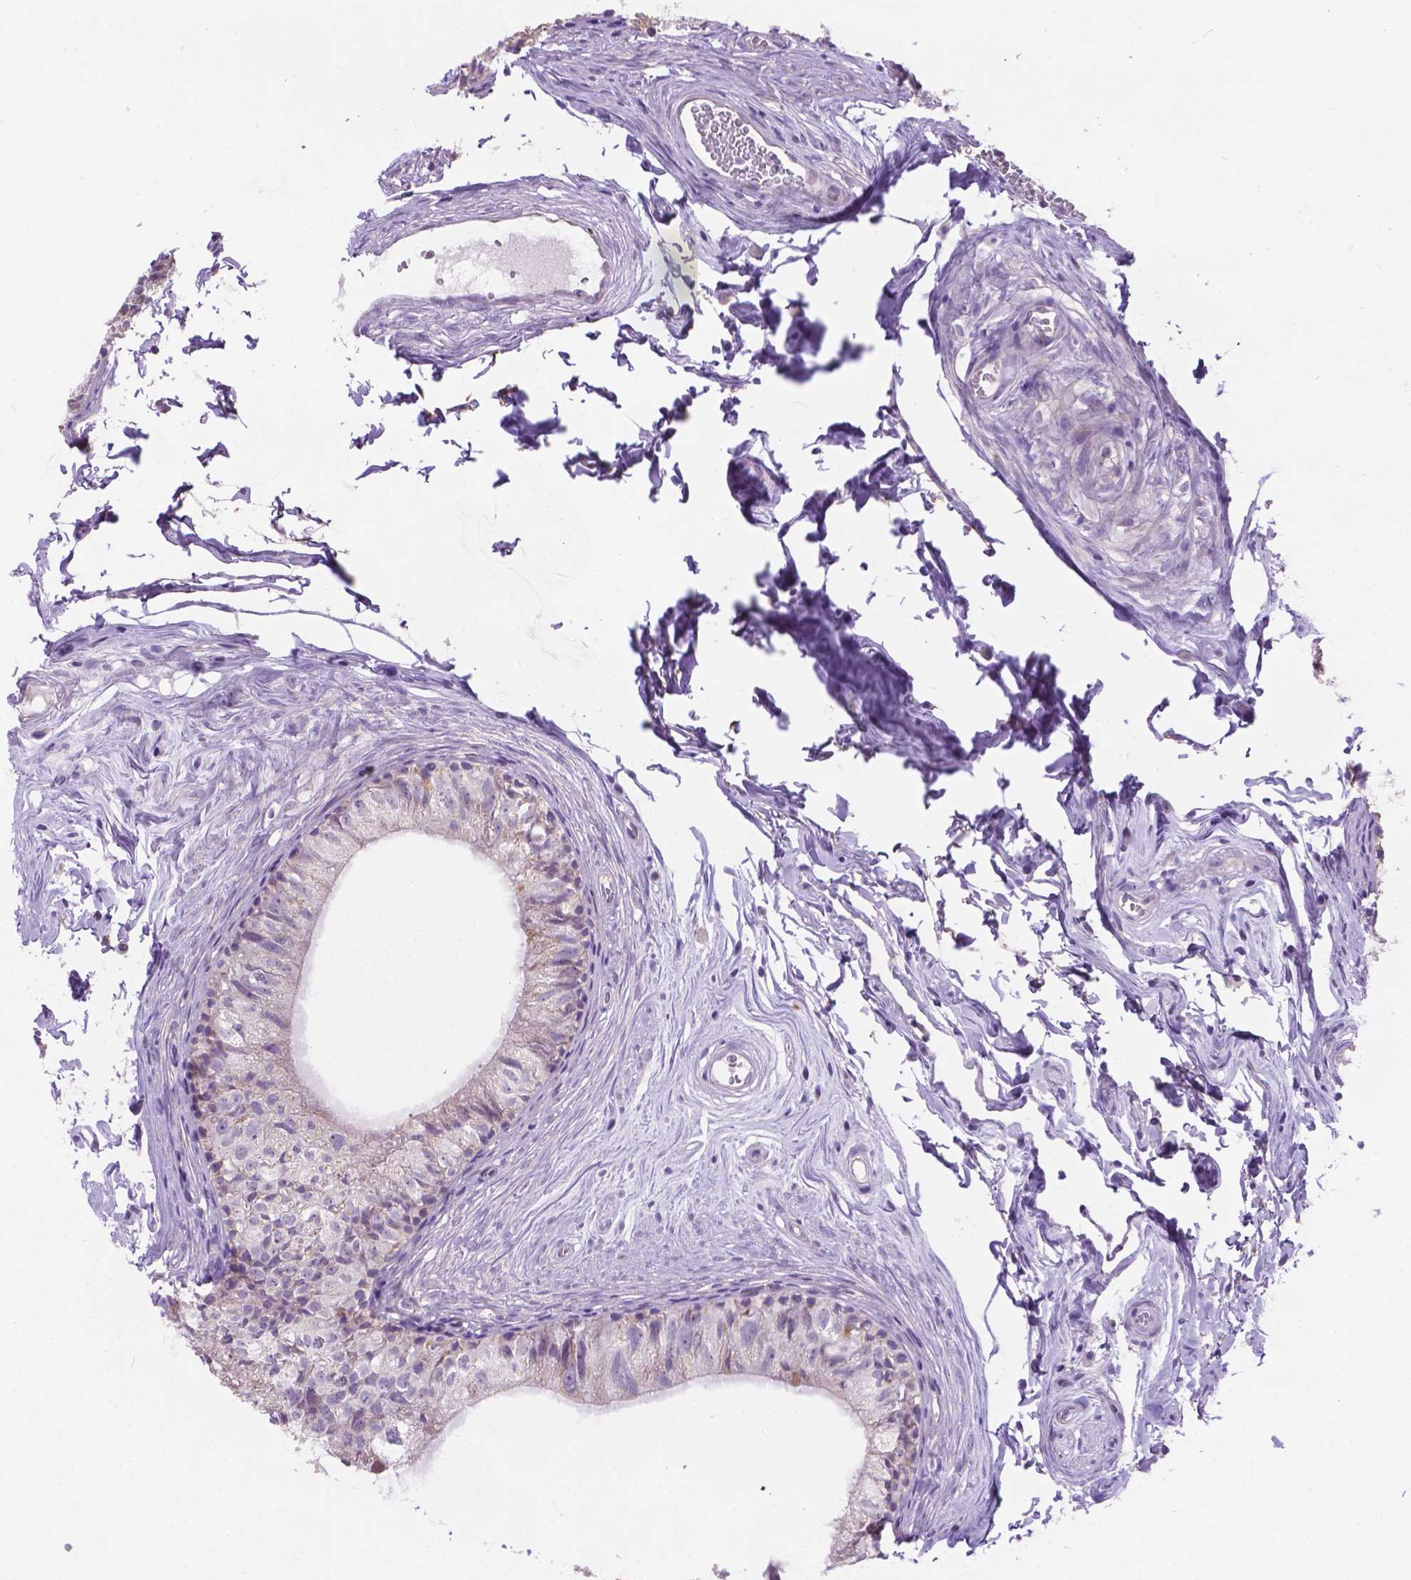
{"staining": {"intensity": "negative", "quantity": "none", "location": "none"}, "tissue": "epididymis", "cell_type": "Glandular cells", "image_type": "normal", "snomed": [{"axis": "morphology", "description": "Normal tissue, NOS"}, {"axis": "topography", "description": "Epididymis"}], "caption": "High power microscopy image of an IHC histopathology image of benign epididymis, revealing no significant positivity in glandular cells.", "gene": "CSPG5", "patient": {"sex": "male", "age": 45}}